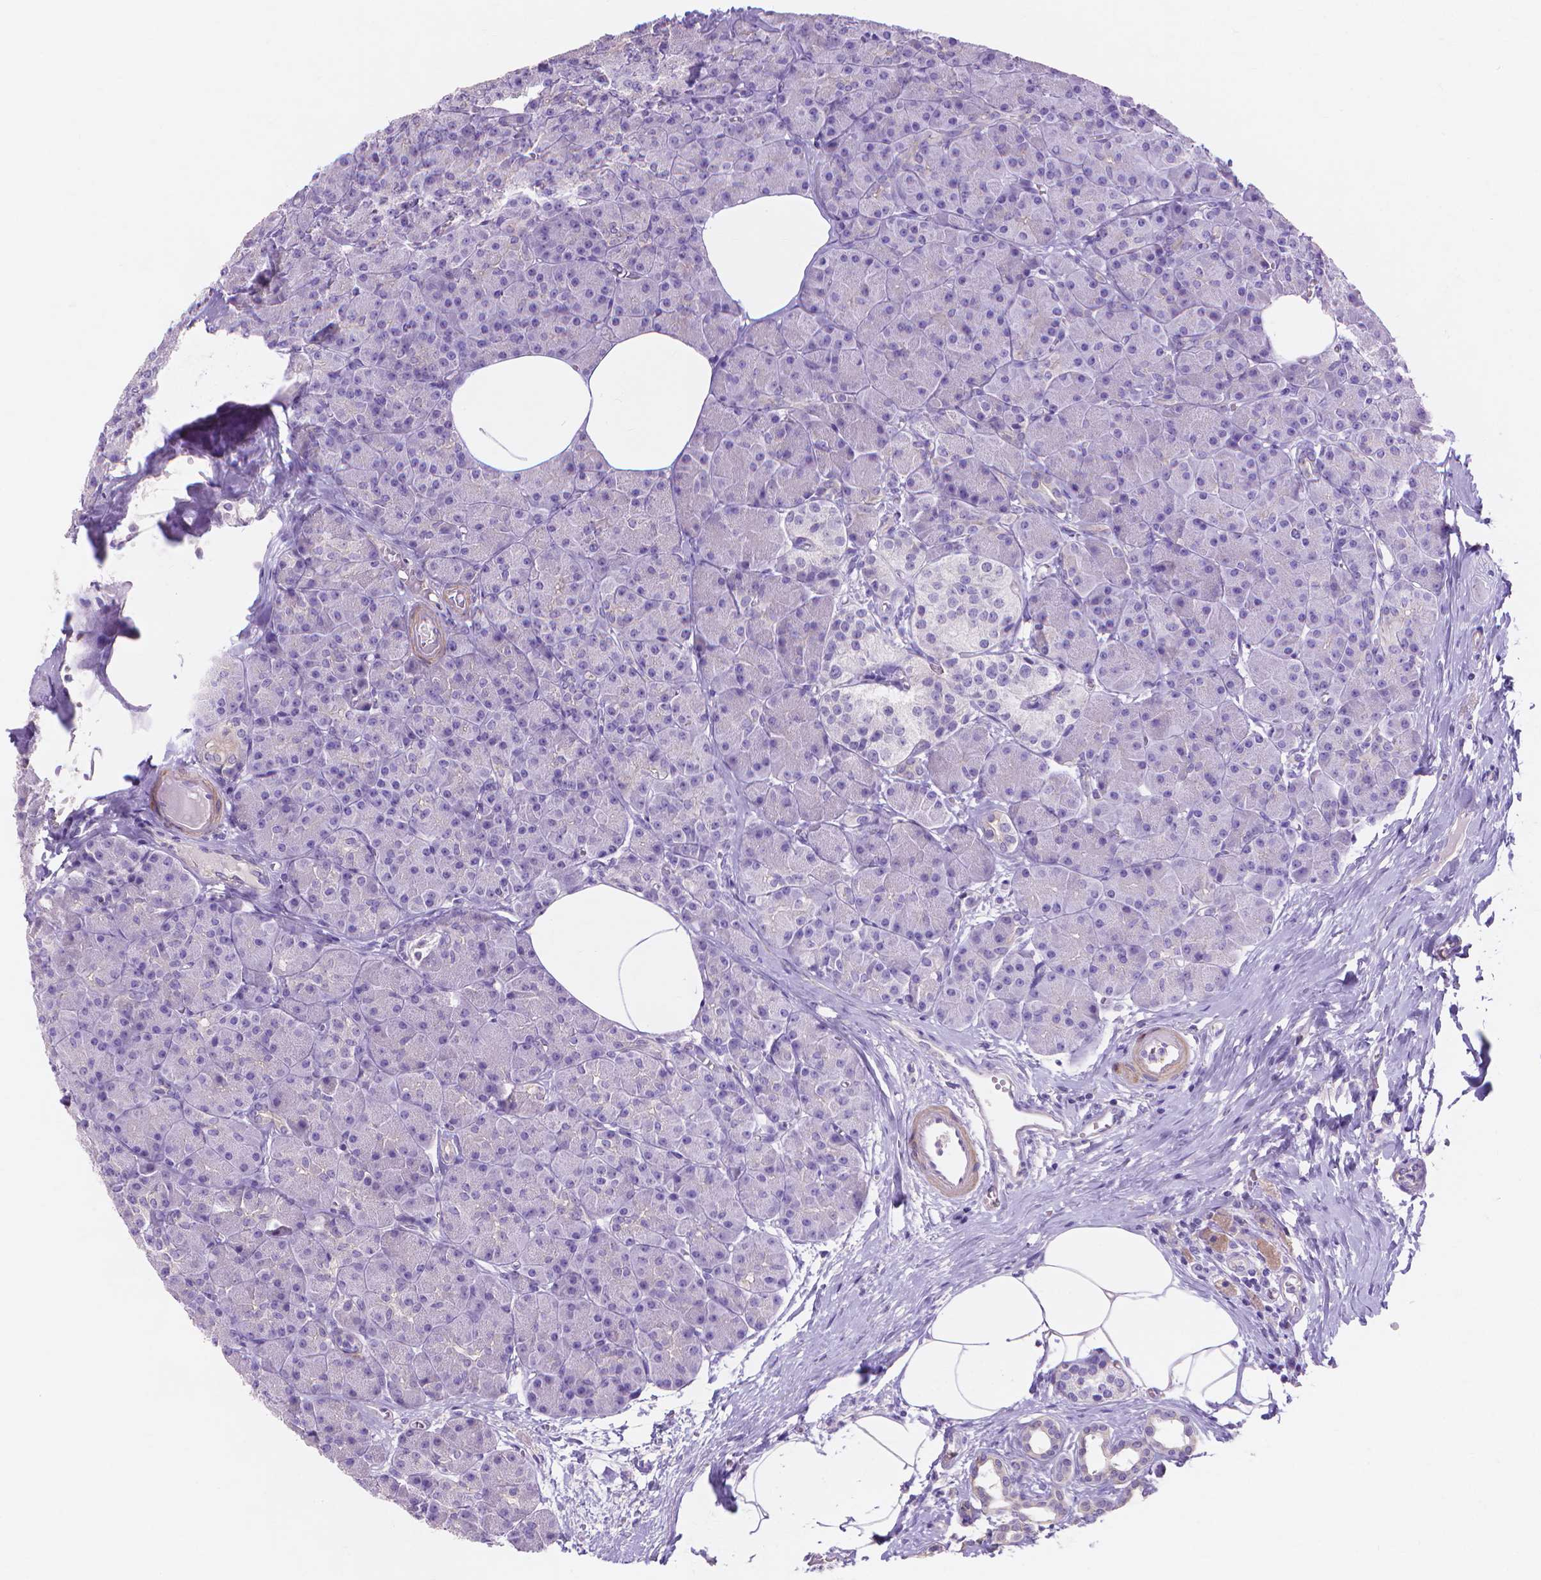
{"staining": {"intensity": "negative", "quantity": "none", "location": "none"}, "tissue": "pancreas", "cell_type": "Exocrine glandular cells", "image_type": "normal", "snomed": [{"axis": "morphology", "description": "Normal tissue, NOS"}, {"axis": "topography", "description": "Pancreas"}], "caption": "This photomicrograph is of unremarkable pancreas stained with immunohistochemistry (IHC) to label a protein in brown with the nuclei are counter-stained blue. There is no staining in exocrine glandular cells.", "gene": "MBLAC1", "patient": {"sex": "female", "age": 45}}